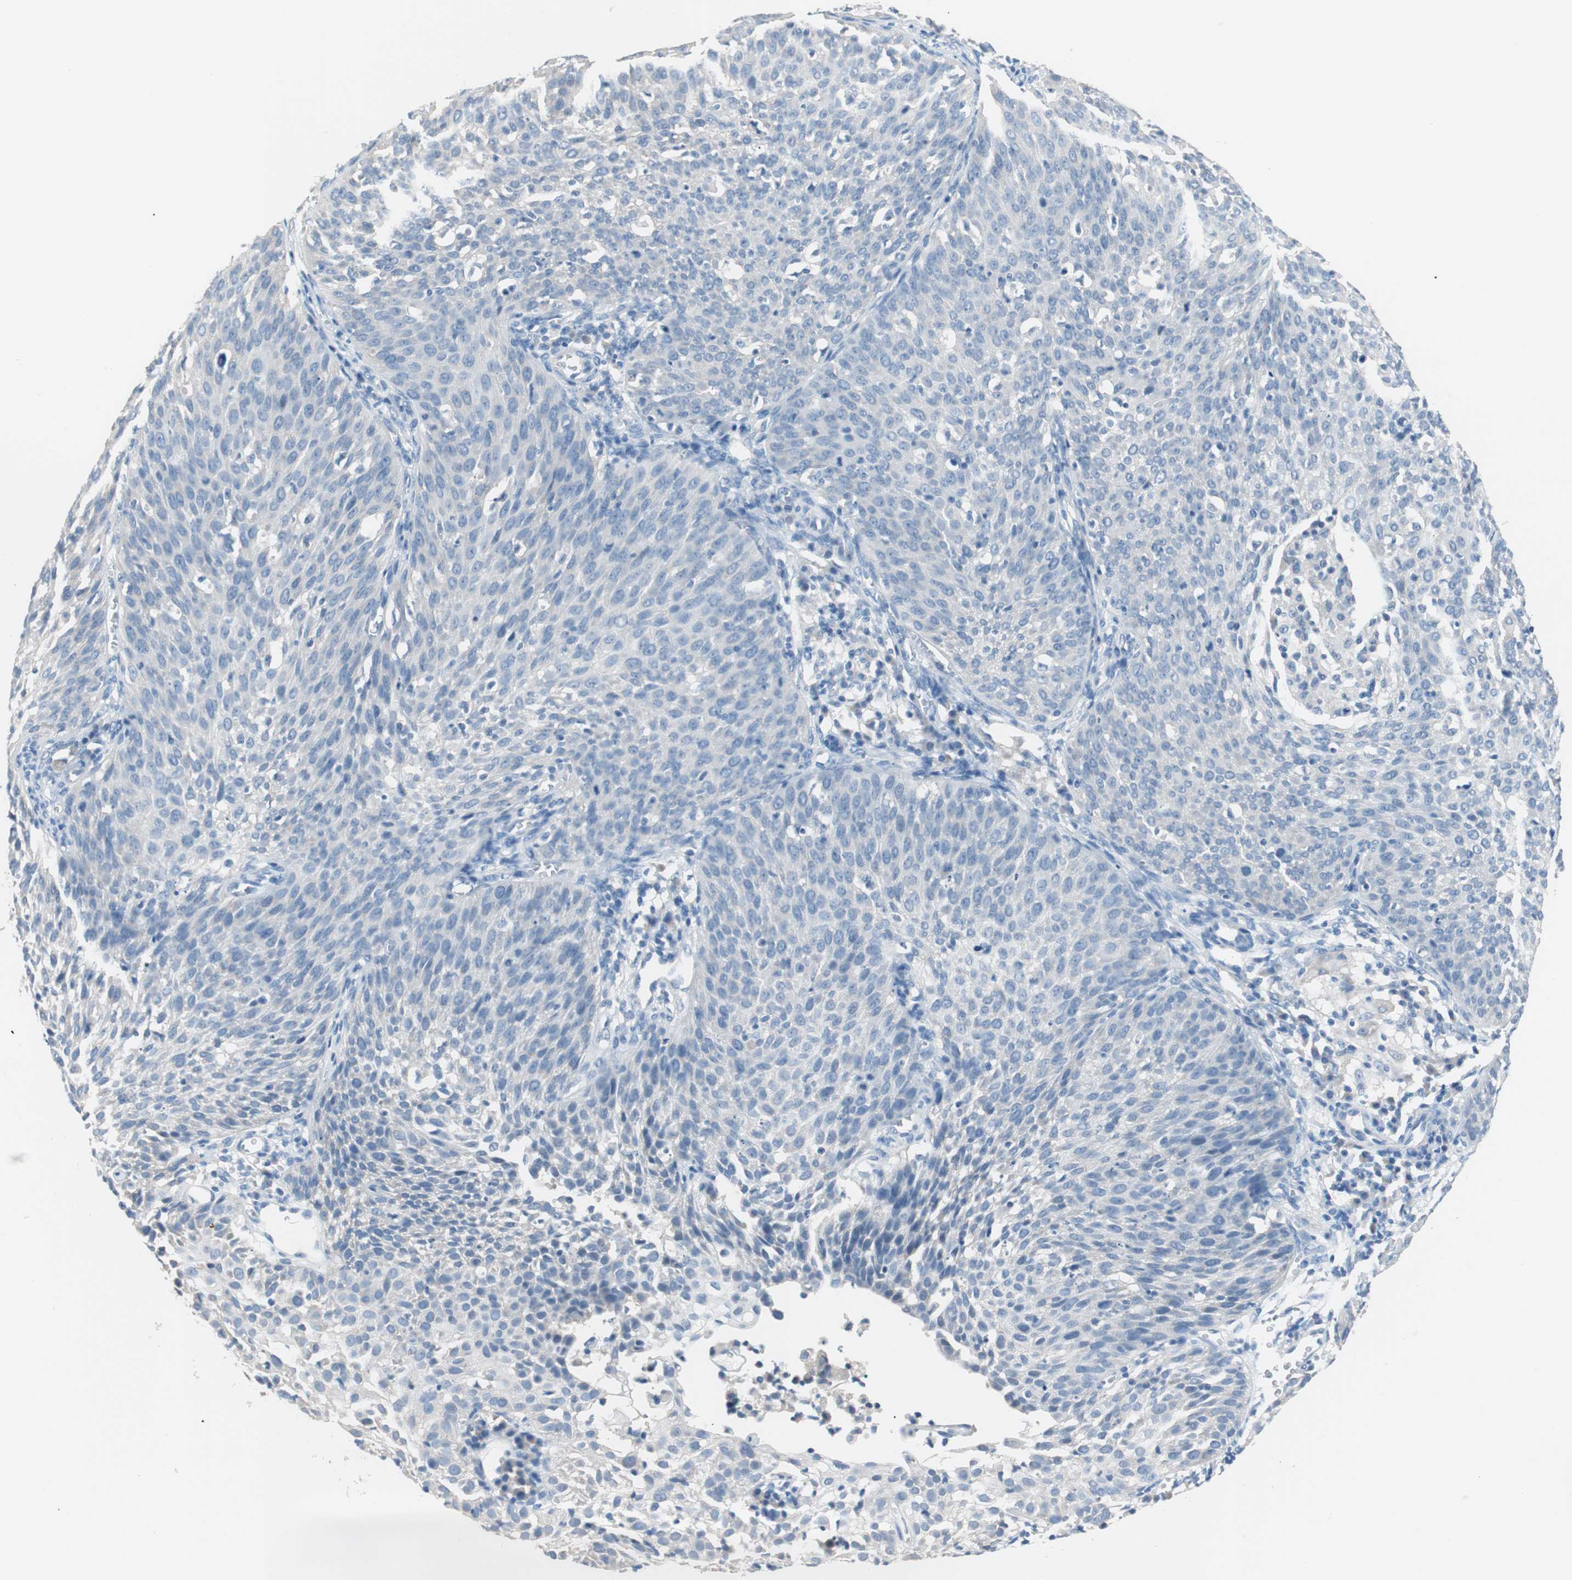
{"staining": {"intensity": "negative", "quantity": "none", "location": "none"}, "tissue": "cervical cancer", "cell_type": "Tumor cells", "image_type": "cancer", "snomed": [{"axis": "morphology", "description": "Squamous cell carcinoma, NOS"}, {"axis": "topography", "description": "Cervix"}], "caption": "Histopathology image shows no protein expression in tumor cells of cervical squamous cell carcinoma tissue.", "gene": "VIL1", "patient": {"sex": "female", "age": 38}}